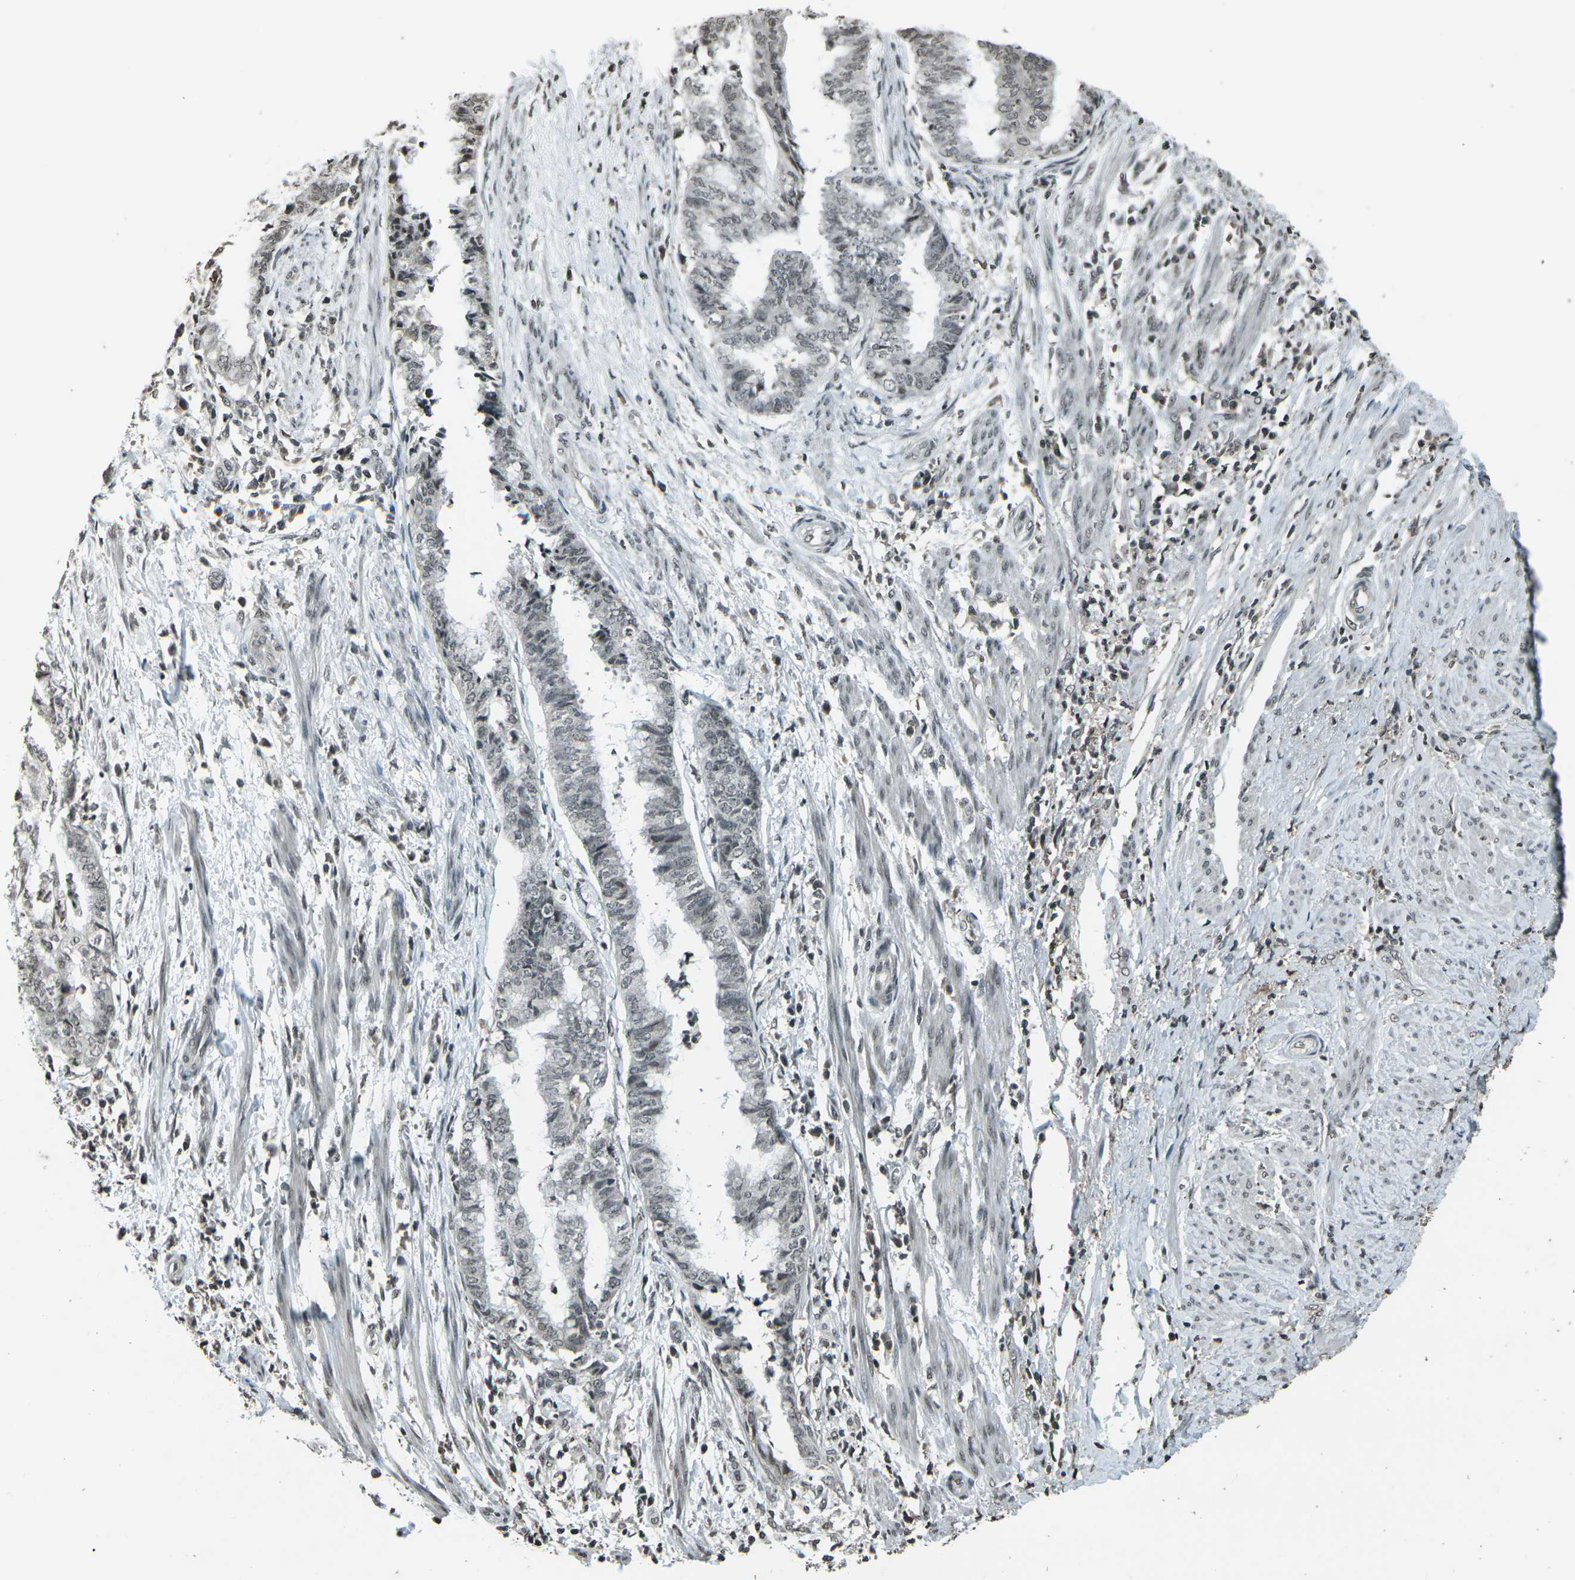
{"staining": {"intensity": "negative", "quantity": "none", "location": "none"}, "tissue": "endometrial cancer", "cell_type": "Tumor cells", "image_type": "cancer", "snomed": [{"axis": "morphology", "description": "Necrosis, NOS"}, {"axis": "morphology", "description": "Adenocarcinoma, NOS"}, {"axis": "topography", "description": "Endometrium"}], "caption": "Tumor cells show no significant protein expression in endometrial cancer (adenocarcinoma). (Brightfield microscopy of DAB immunohistochemistry at high magnification).", "gene": "PRPF8", "patient": {"sex": "female", "age": 79}}